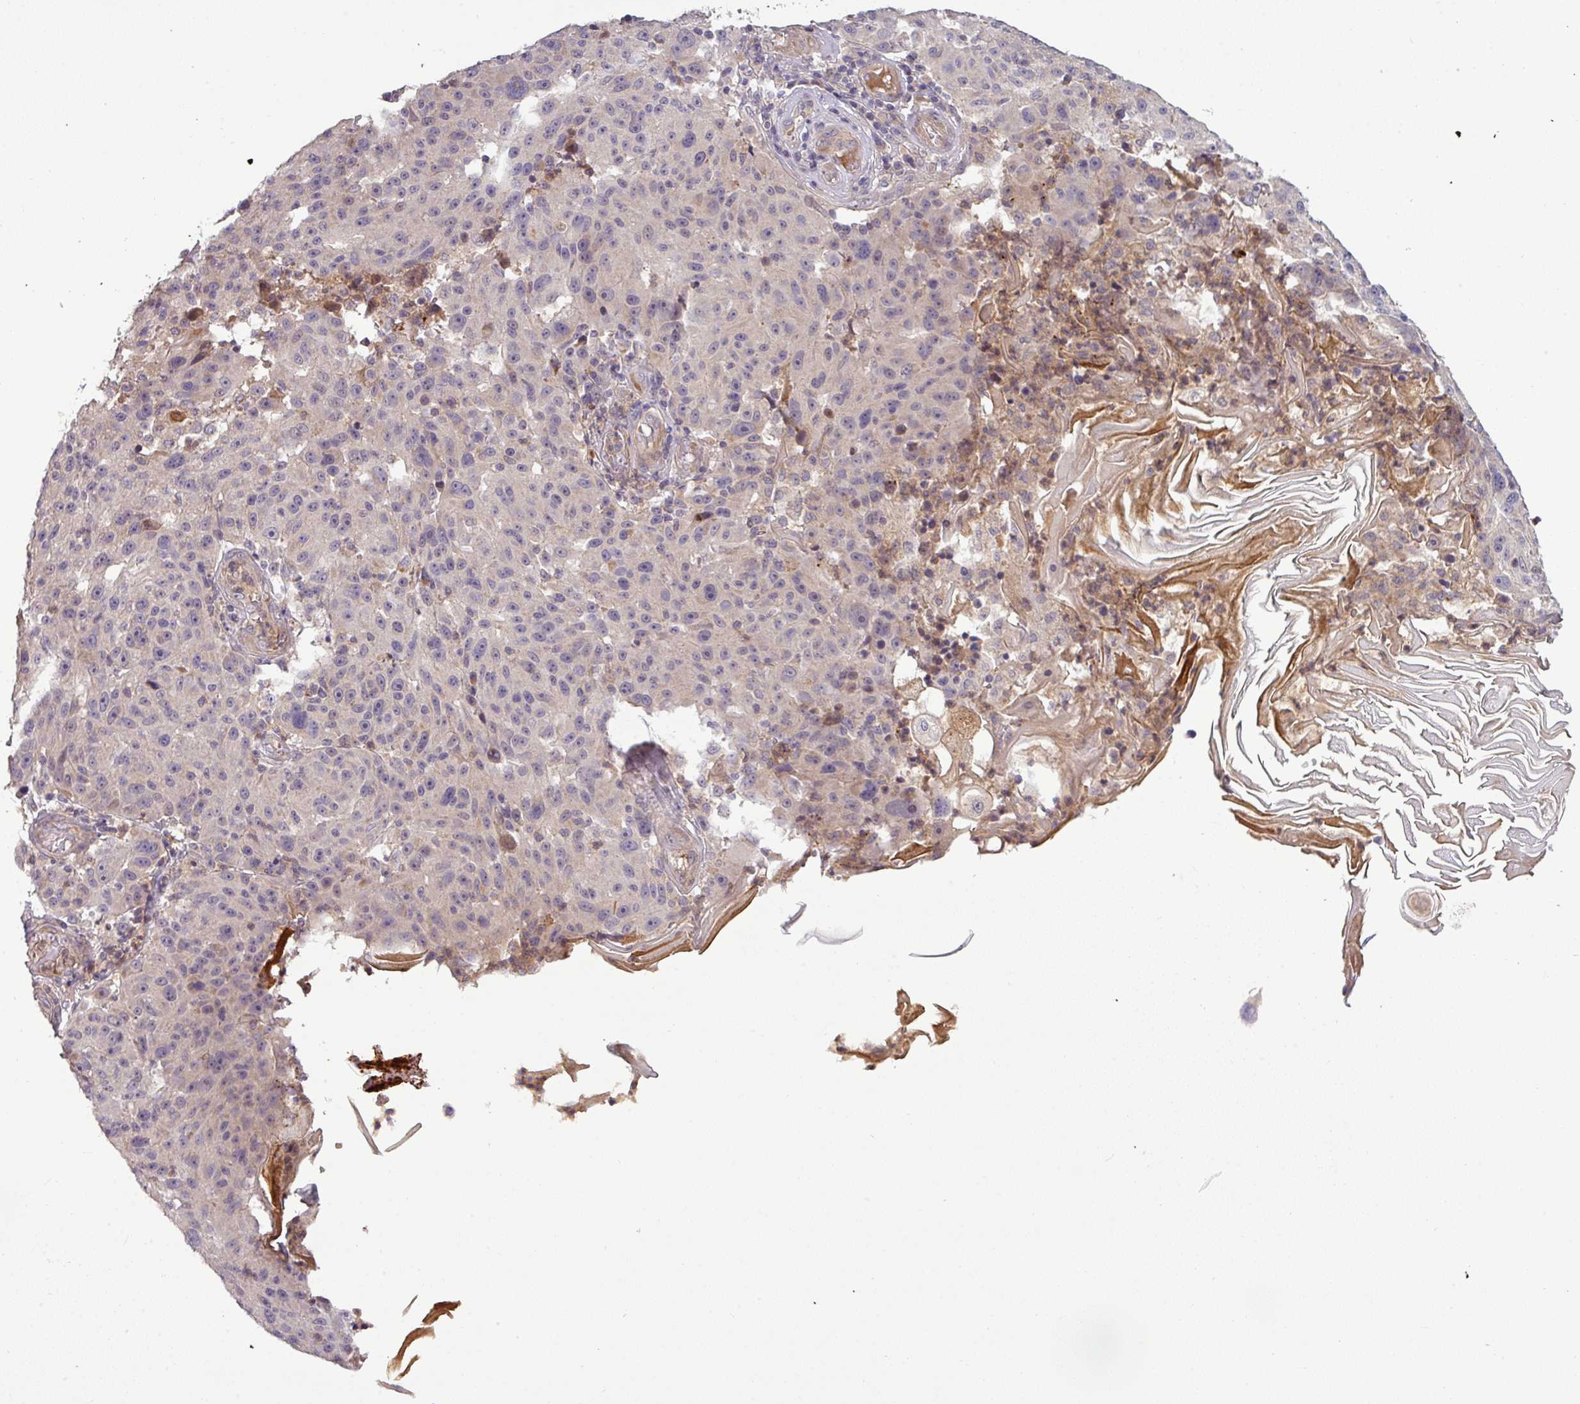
{"staining": {"intensity": "negative", "quantity": "none", "location": "none"}, "tissue": "melanoma", "cell_type": "Tumor cells", "image_type": "cancer", "snomed": [{"axis": "morphology", "description": "Malignant melanoma, NOS"}, {"axis": "topography", "description": "Skin"}], "caption": "High power microscopy photomicrograph of an IHC micrograph of malignant melanoma, revealing no significant staining in tumor cells.", "gene": "ZNF35", "patient": {"sex": "male", "age": 53}}